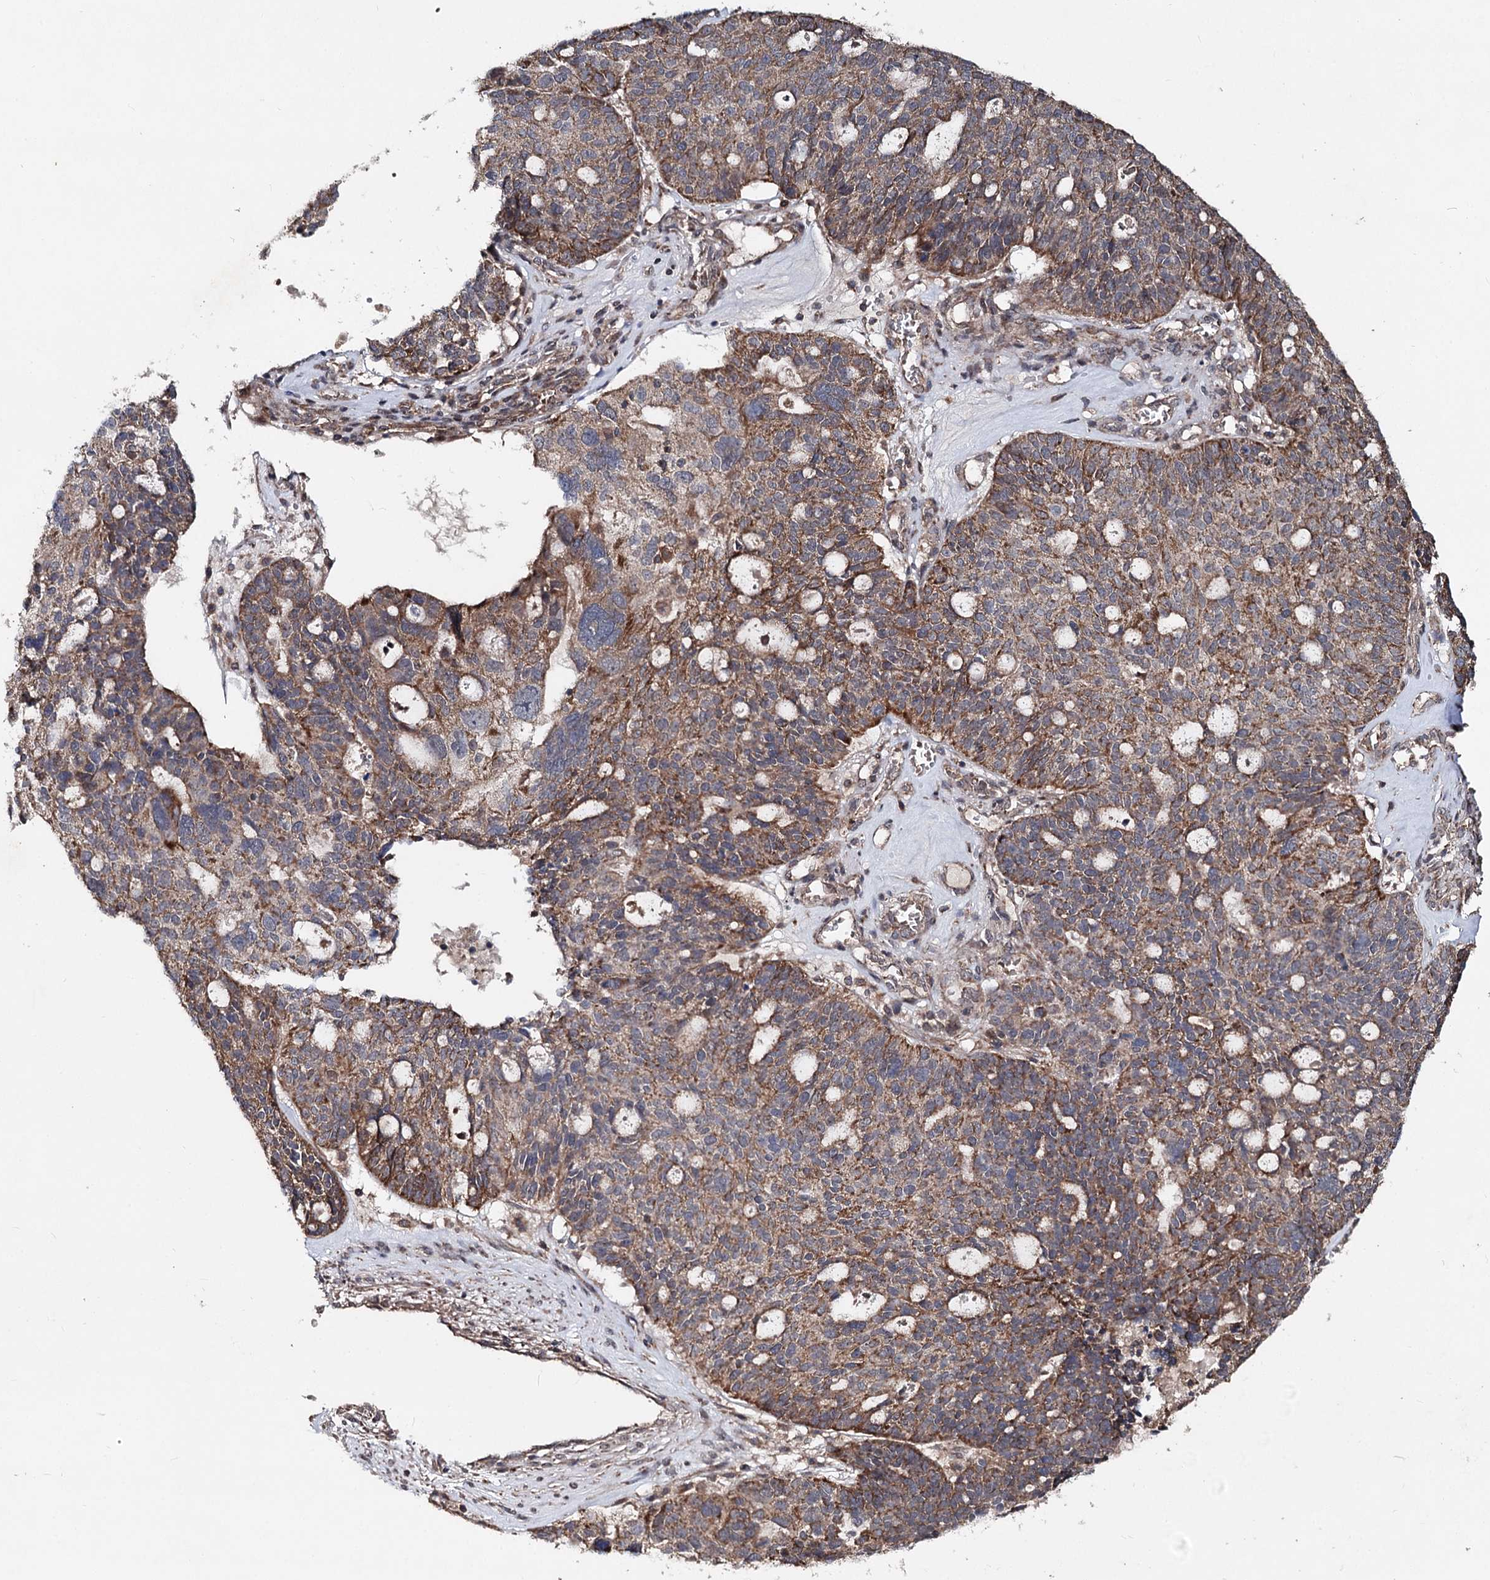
{"staining": {"intensity": "moderate", "quantity": ">75%", "location": "cytoplasmic/membranous"}, "tissue": "ovarian cancer", "cell_type": "Tumor cells", "image_type": "cancer", "snomed": [{"axis": "morphology", "description": "Cystadenocarcinoma, serous, NOS"}, {"axis": "topography", "description": "Ovary"}], "caption": "High-power microscopy captured an immunohistochemistry photomicrograph of serous cystadenocarcinoma (ovarian), revealing moderate cytoplasmic/membranous staining in about >75% of tumor cells.", "gene": "MINDY3", "patient": {"sex": "female", "age": 59}}